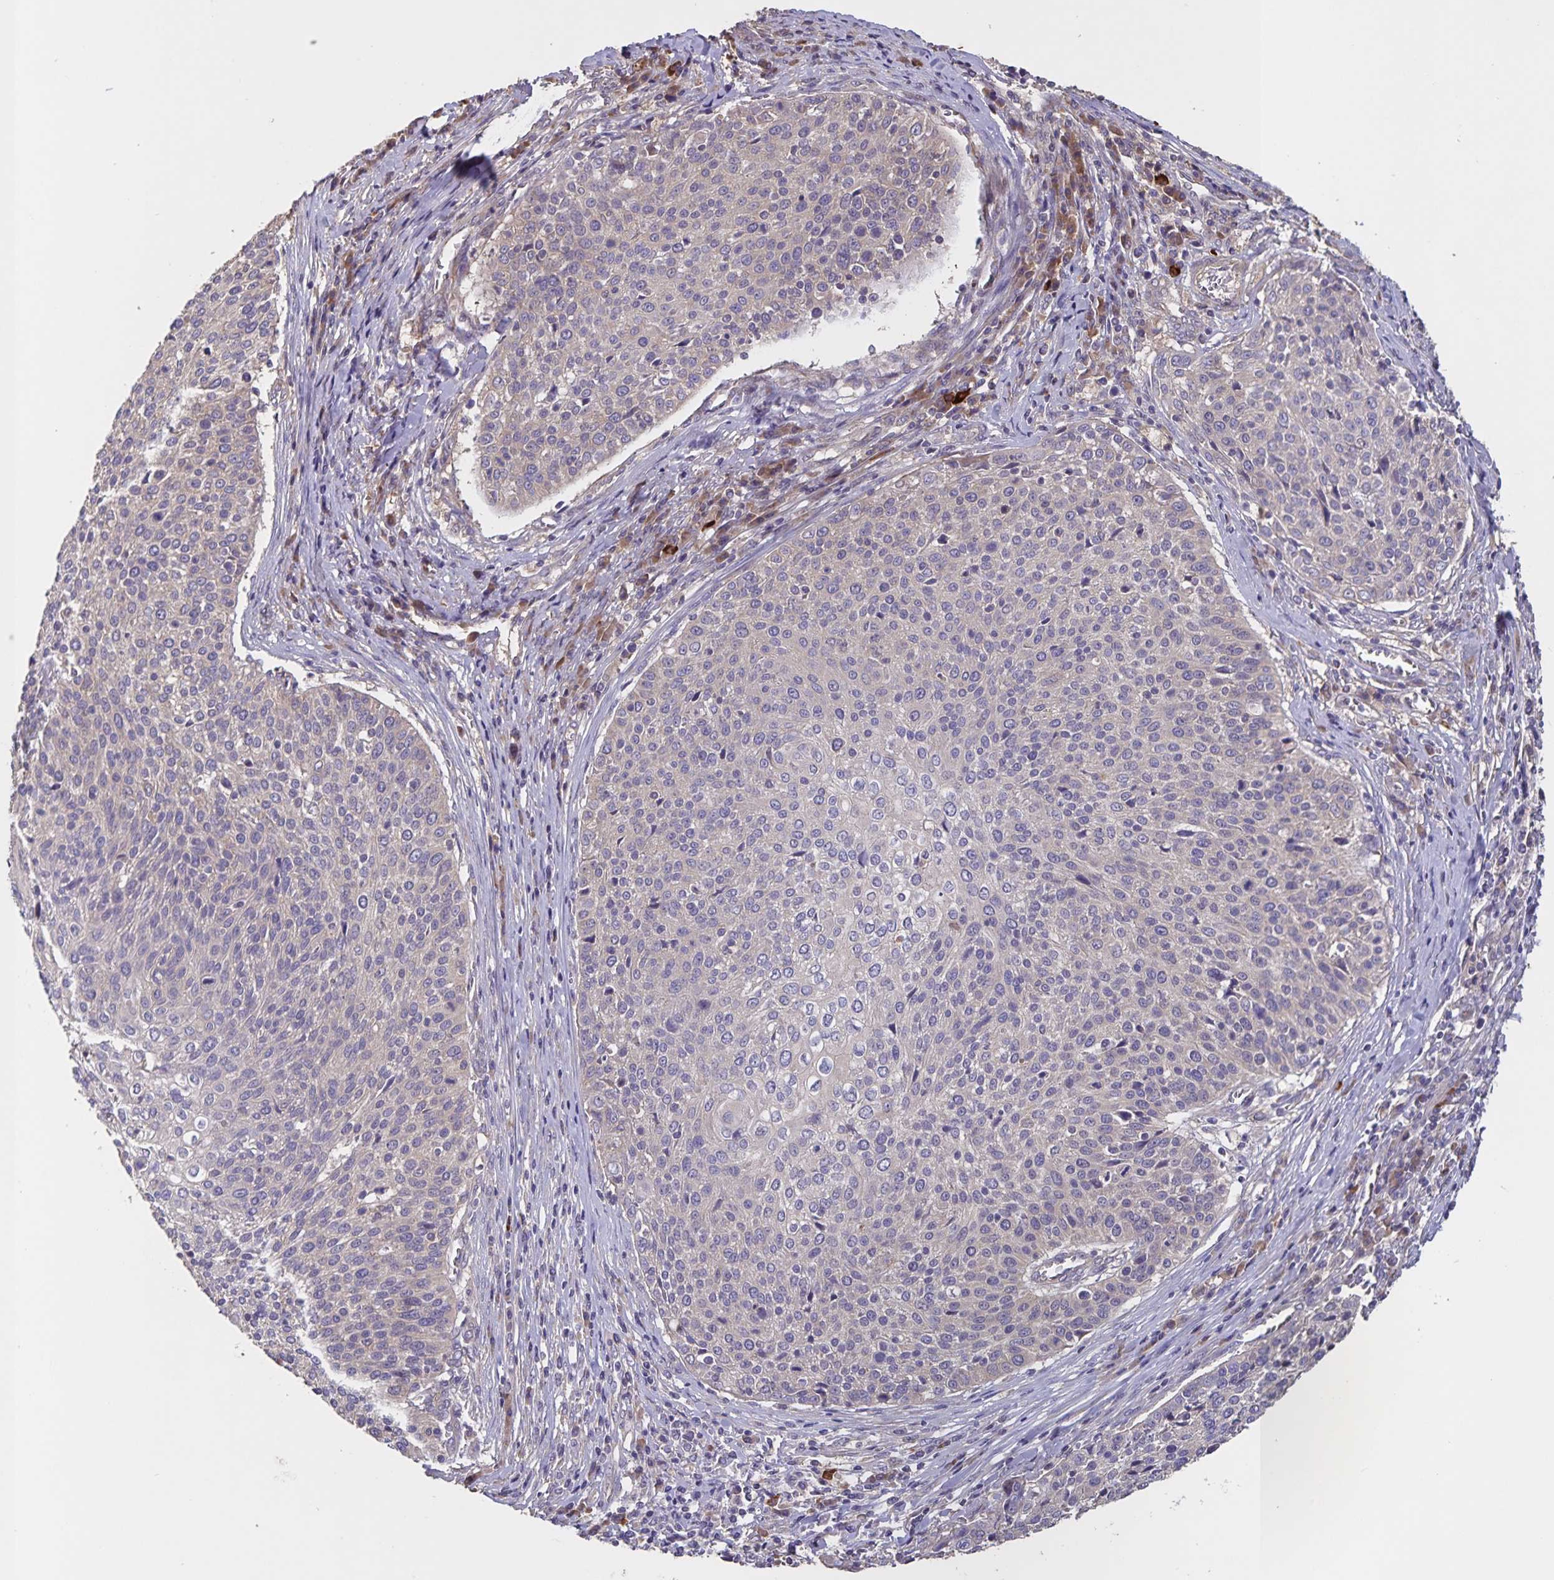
{"staining": {"intensity": "negative", "quantity": "none", "location": "none"}, "tissue": "cervical cancer", "cell_type": "Tumor cells", "image_type": "cancer", "snomed": [{"axis": "morphology", "description": "Squamous cell carcinoma, NOS"}, {"axis": "topography", "description": "Cervix"}], "caption": "Immunohistochemistry of human cervical cancer (squamous cell carcinoma) reveals no expression in tumor cells.", "gene": "FBXL16", "patient": {"sex": "female", "age": 31}}